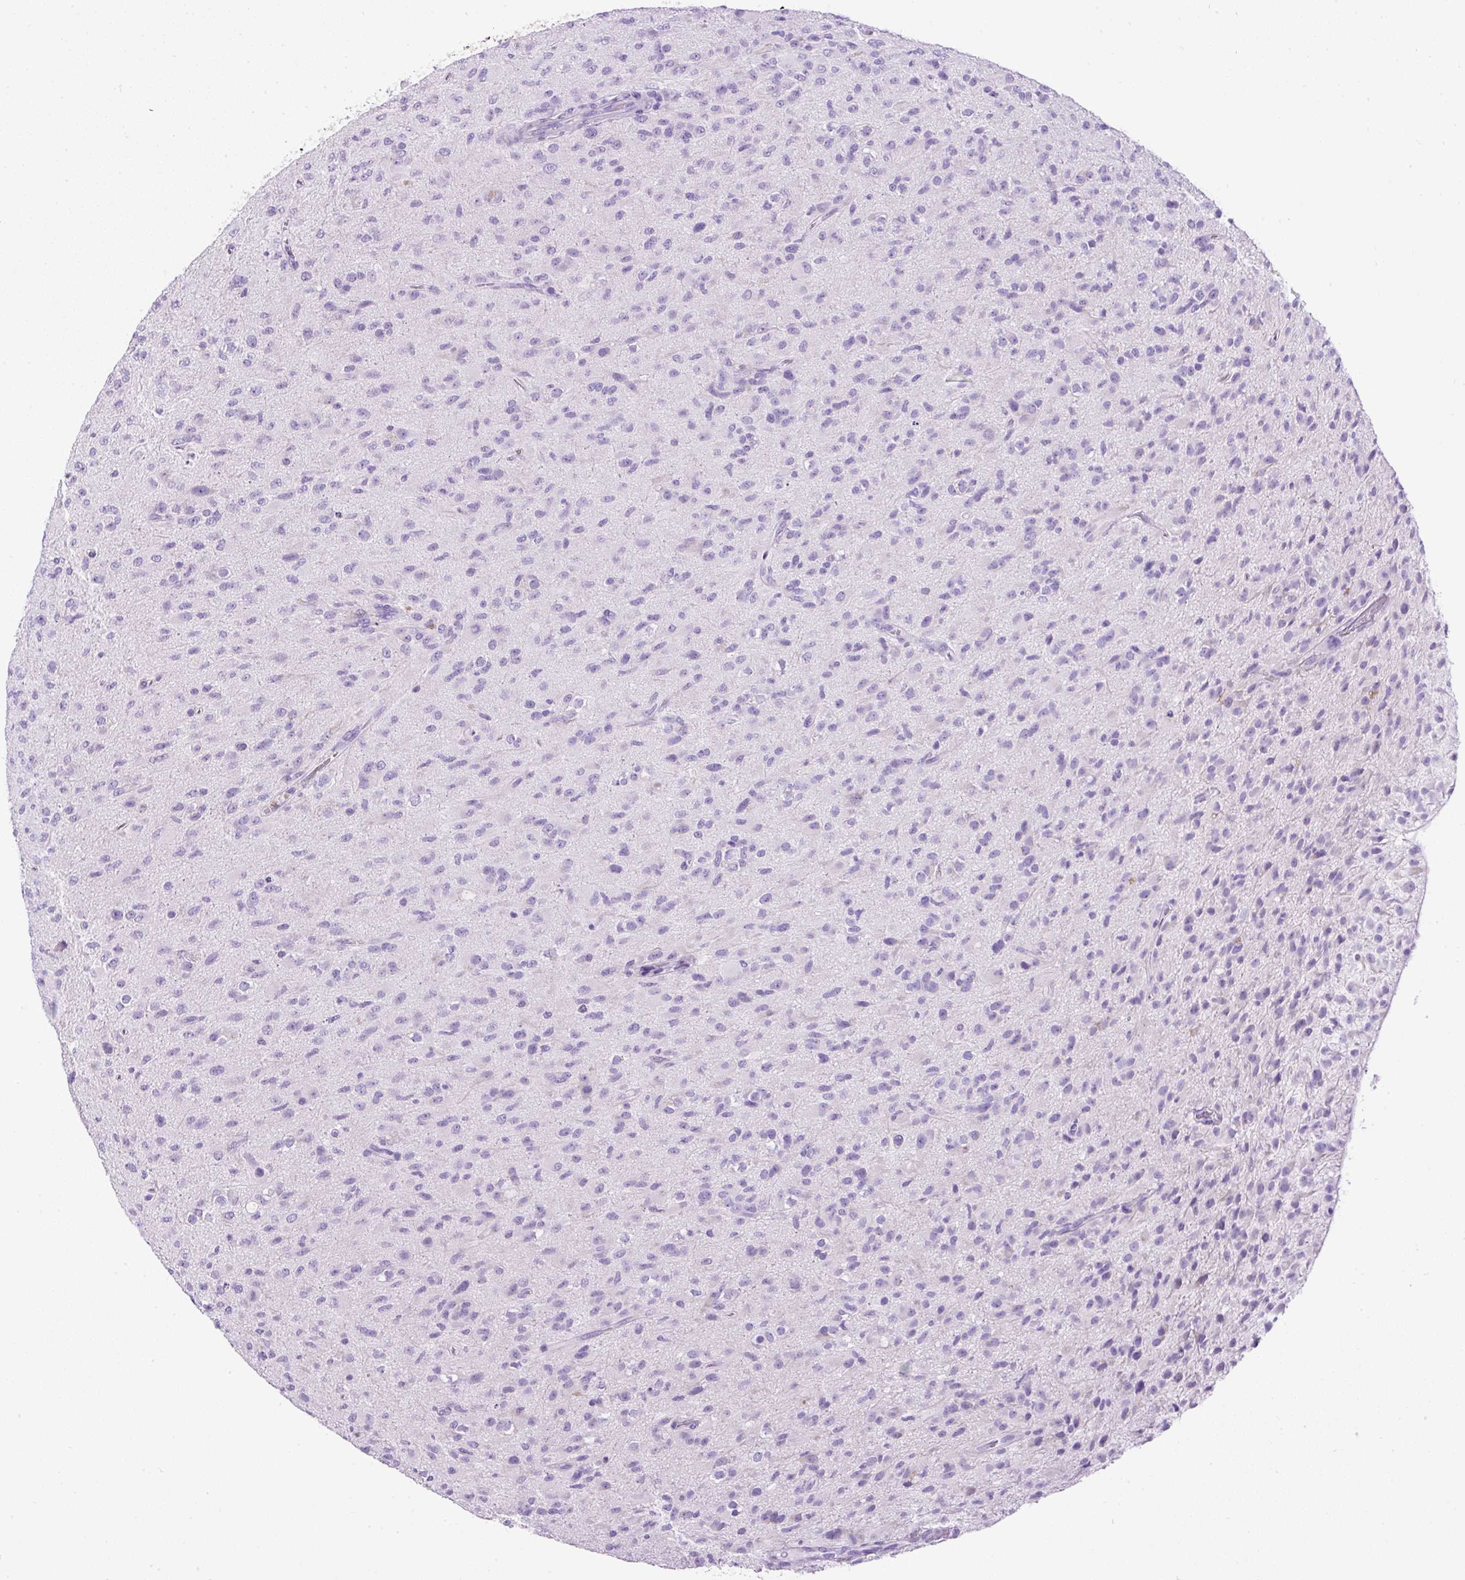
{"staining": {"intensity": "negative", "quantity": "none", "location": "none"}, "tissue": "glioma", "cell_type": "Tumor cells", "image_type": "cancer", "snomed": [{"axis": "morphology", "description": "Glioma, malignant, Low grade"}, {"axis": "topography", "description": "Brain"}], "caption": "Histopathology image shows no significant protein expression in tumor cells of malignant low-grade glioma.", "gene": "PDIA2", "patient": {"sex": "male", "age": 65}}